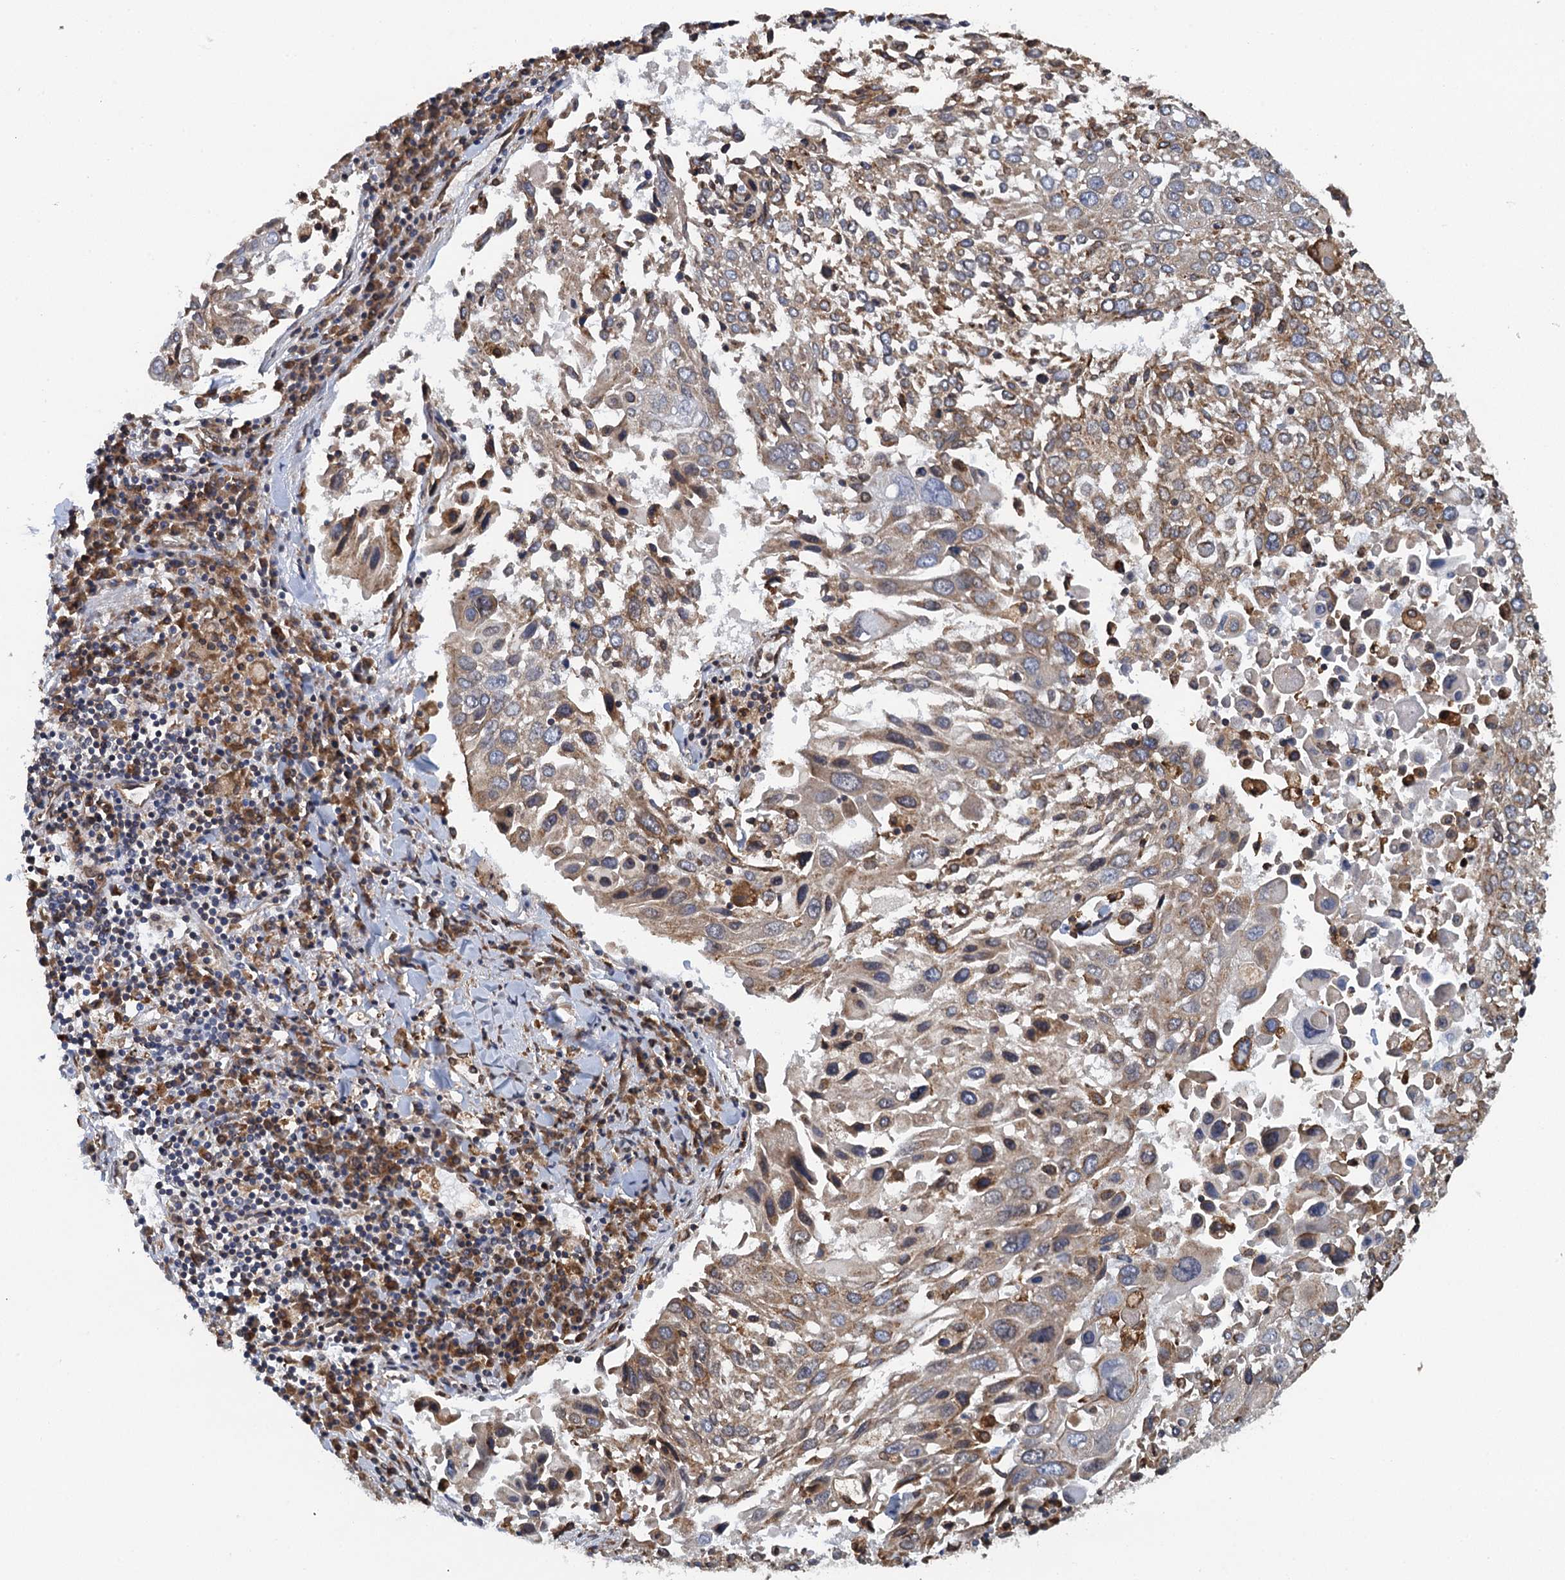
{"staining": {"intensity": "weak", "quantity": "25%-75%", "location": "cytoplasmic/membranous"}, "tissue": "lung cancer", "cell_type": "Tumor cells", "image_type": "cancer", "snomed": [{"axis": "morphology", "description": "Squamous cell carcinoma, NOS"}, {"axis": "topography", "description": "Lung"}], "caption": "The image displays immunohistochemical staining of squamous cell carcinoma (lung). There is weak cytoplasmic/membranous staining is identified in approximately 25%-75% of tumor cells.", "gene": "ARMC5", "patient": {"sex": "male", "age": 65}}